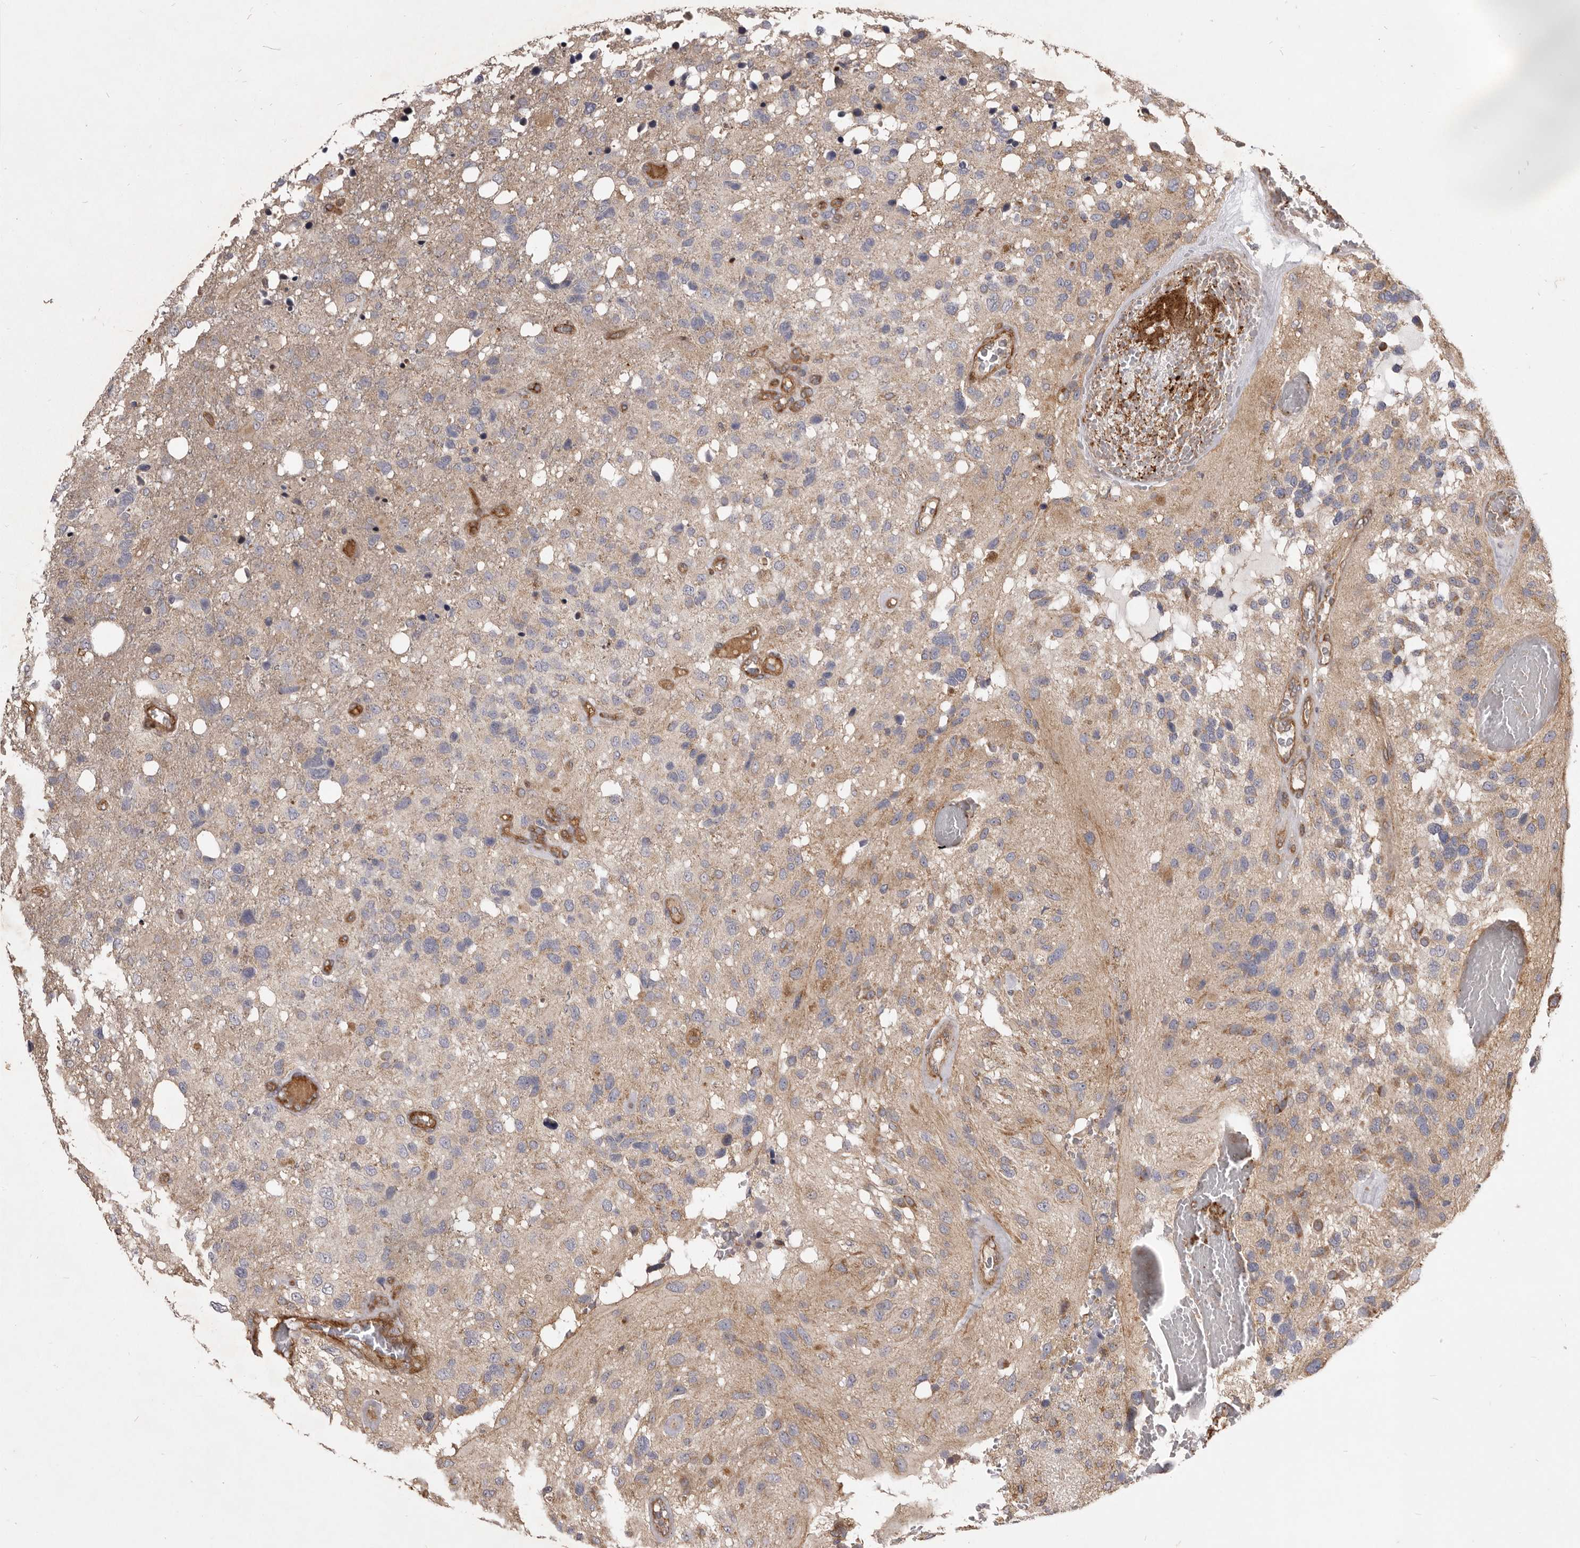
{"staining": {"intensity": "weak", "quantity": "<25%", "location": "cytoplasmic/membranous"}, "tissue": "glioma", "cell_type": "Tumor cells", "image_type": "cancer", "snomed": [{"axis": "morphology", "description": "Glioma, malignant, High grade"}, {"axis": "topography", "description": "Brain"}], "caption": "IHC of human glioma exhibits no positivity in tumor cells.", "gene": "VPS45", "patient": {"sex": "female", "age": 58}}